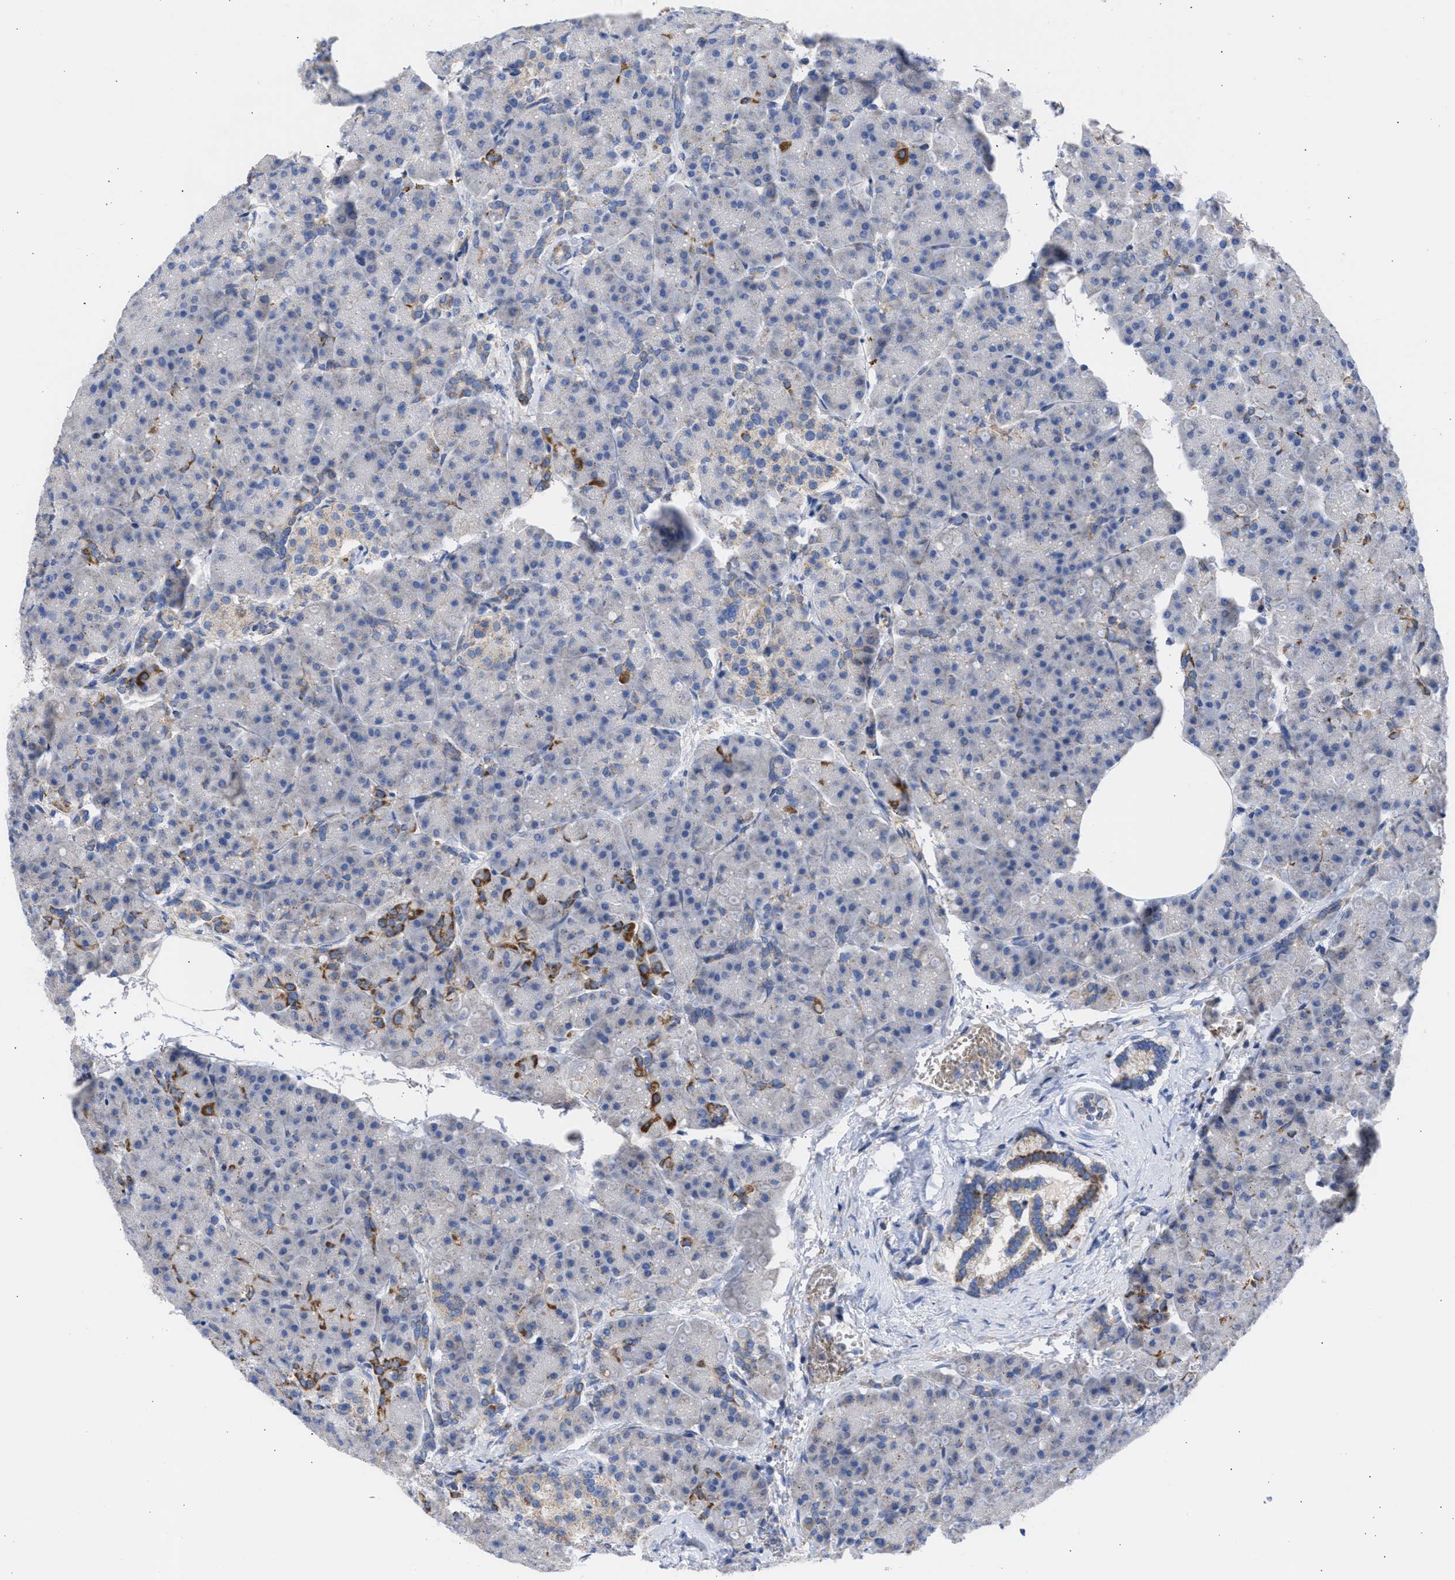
{"staining": {"intensity": "strong", "quantity": "<25%", "location": "cytoplasmic/membranous"}, "tissue": "pancreas", "cell_type": "Exocrine glandular cells", "image_type": "normal", "snomed": [{"axis": "morphology", "description": "Normal tissue, NOS"}, {"axis": "topography", "description": "Pancreas"}], "caption": "Immunohistochemistry (DAB (3,3'-diaminobenzidine)) staining of unremarkable pancreas reveals strong cytoplasmic/membranous protein staining in about <25% of exocrine glandular cells. The staining was performed using DAB (3,3'-diaminobenzidine), with brown indicating positive protein expression. Nuclei are stained blue with hematoxylin.", "gene": "BTG3", "patient": {"sex": "female", "age": 70}}